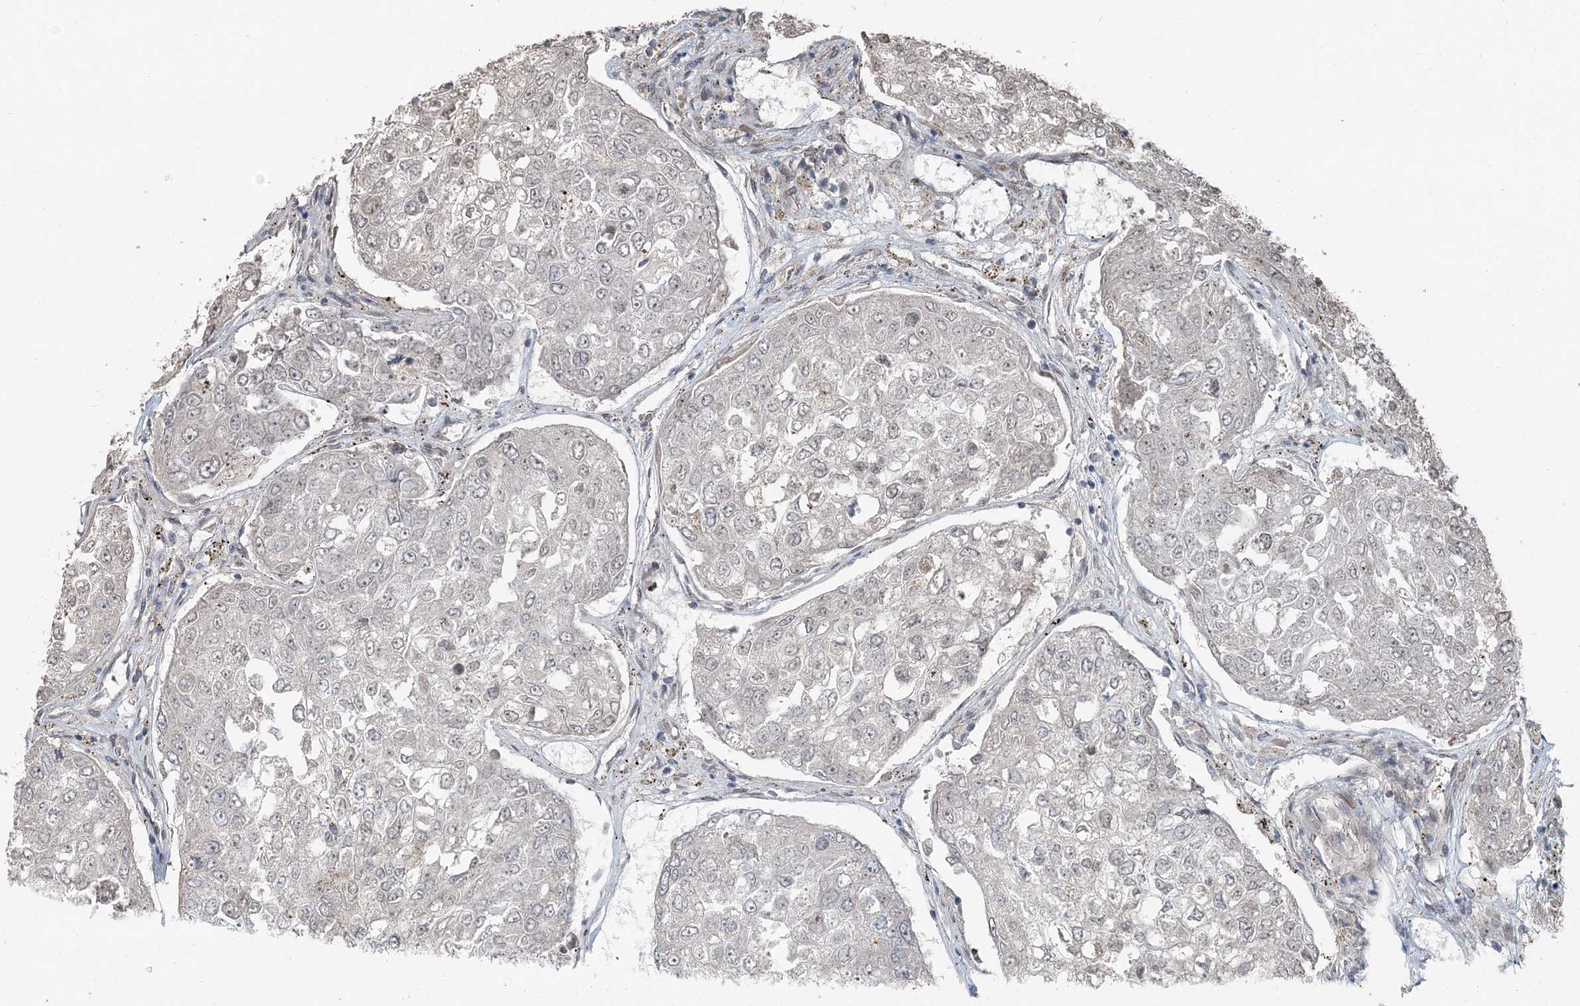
{"staining": {"intensity": "negative", "quantity": "none", "location": "none"}, "tissue": "urothelial cancer", "cell_type": "Tumor cells", "image_type": "cancer", "snomed": [{"axis": "morphology", "description": "Urothelial carcinoma, High grade"}, {"axis": "topography", "description": "Lymph node"}, {"axis": "topography", "description": "Urinary bladder"}], "caption": "A high-resolution micrograph shows immunohistochemistry (IHC) staining of urothelial carcinoma (high-grade), which shows no significant expression in tumor cells. (DAB (3,3'-diaminobenzidine) immunohistochemistry (IHC) with hematoxylin counter stain).", "gene": "FBXL17", "patient": {"sex": "male", "age": 51}}